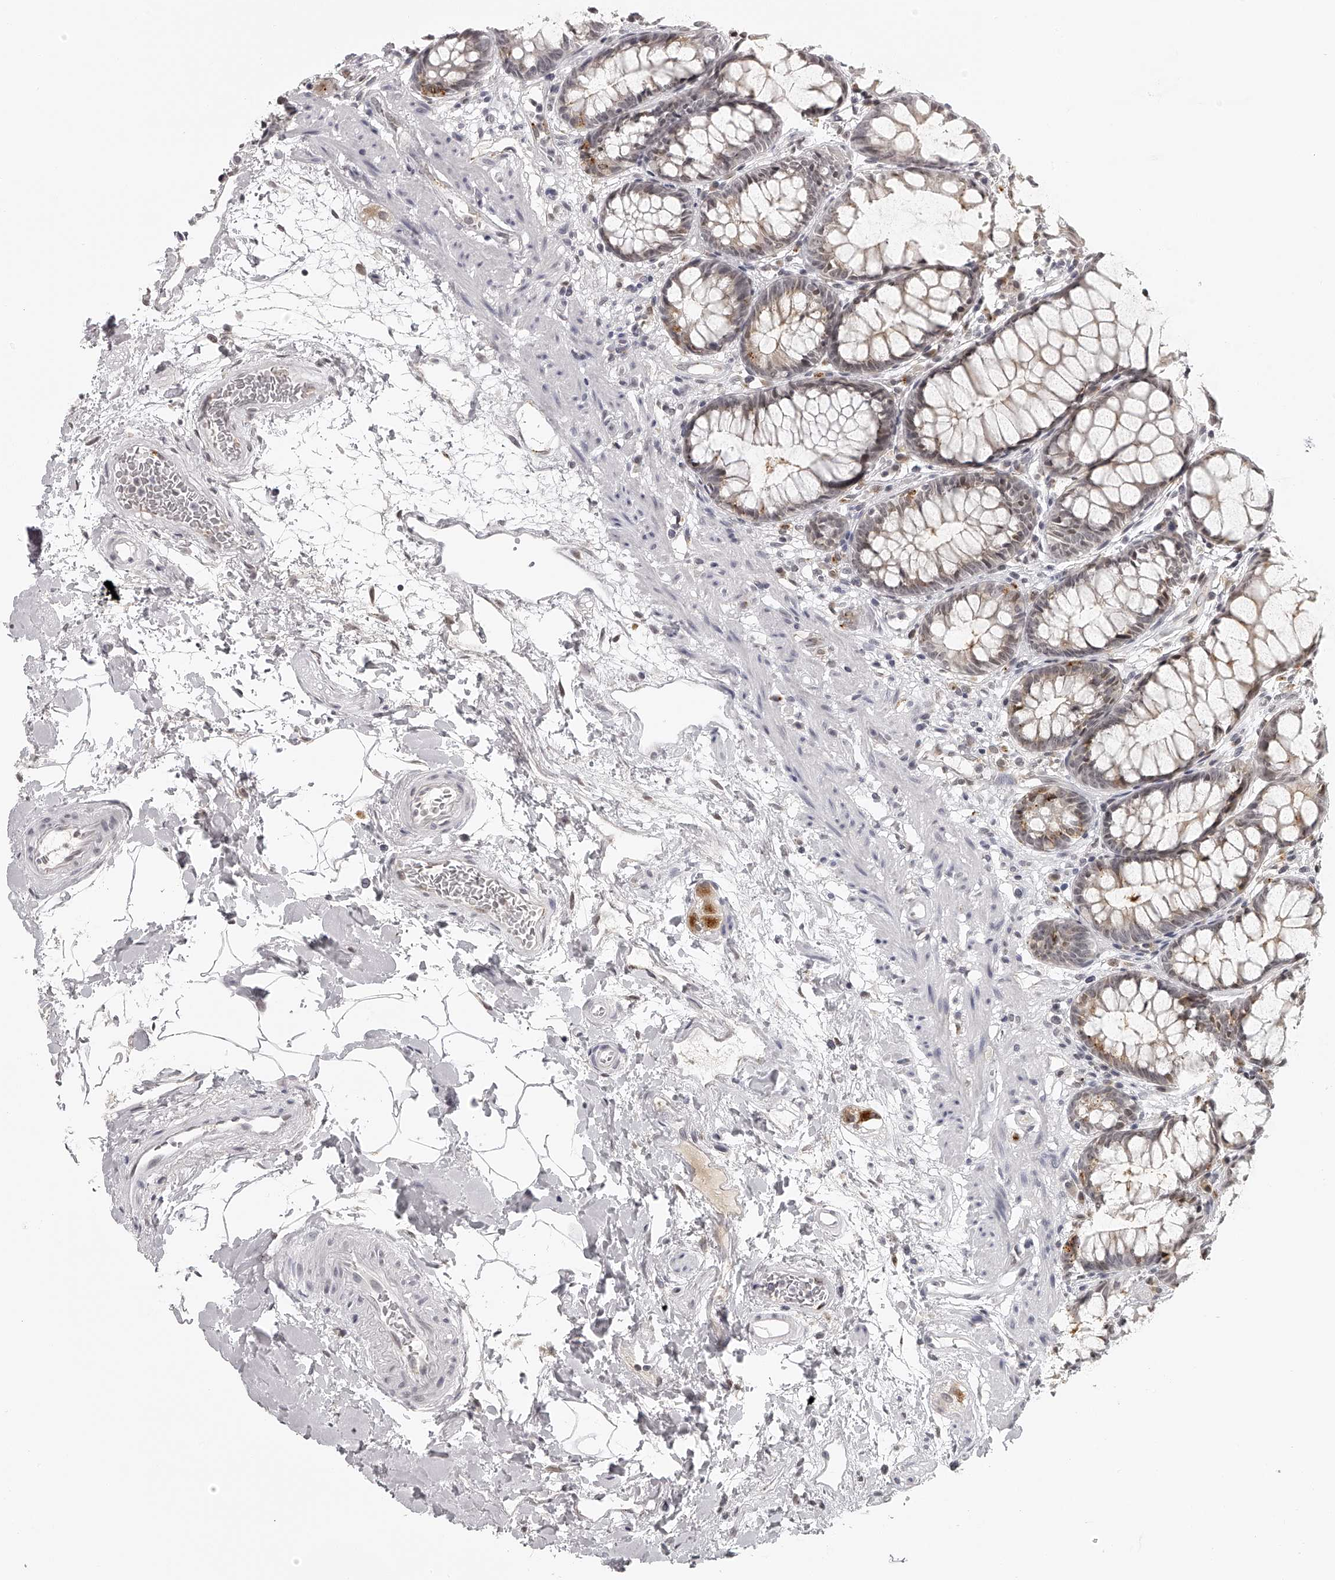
{"staining": {"intensity": "moderate", "quantity": "25%-75%", "location": "cytoplasmic/membranous"}, "tissue": "rectum", "cell_type": "Glandular cells", "image_type": "normal", "snomed": [{"axis": "morphology", "description": "Normal tissue, NOS"}, {"axis": "topography", "description": "Rectum"}], "caption": "The image exhibits staining of benign rectum, revealing moderate cytoplasmic/membranous protein positivity (brown color) within glandular cells.", "gene": "RNF220", "patient": {"sex": "male", "age": 64}}